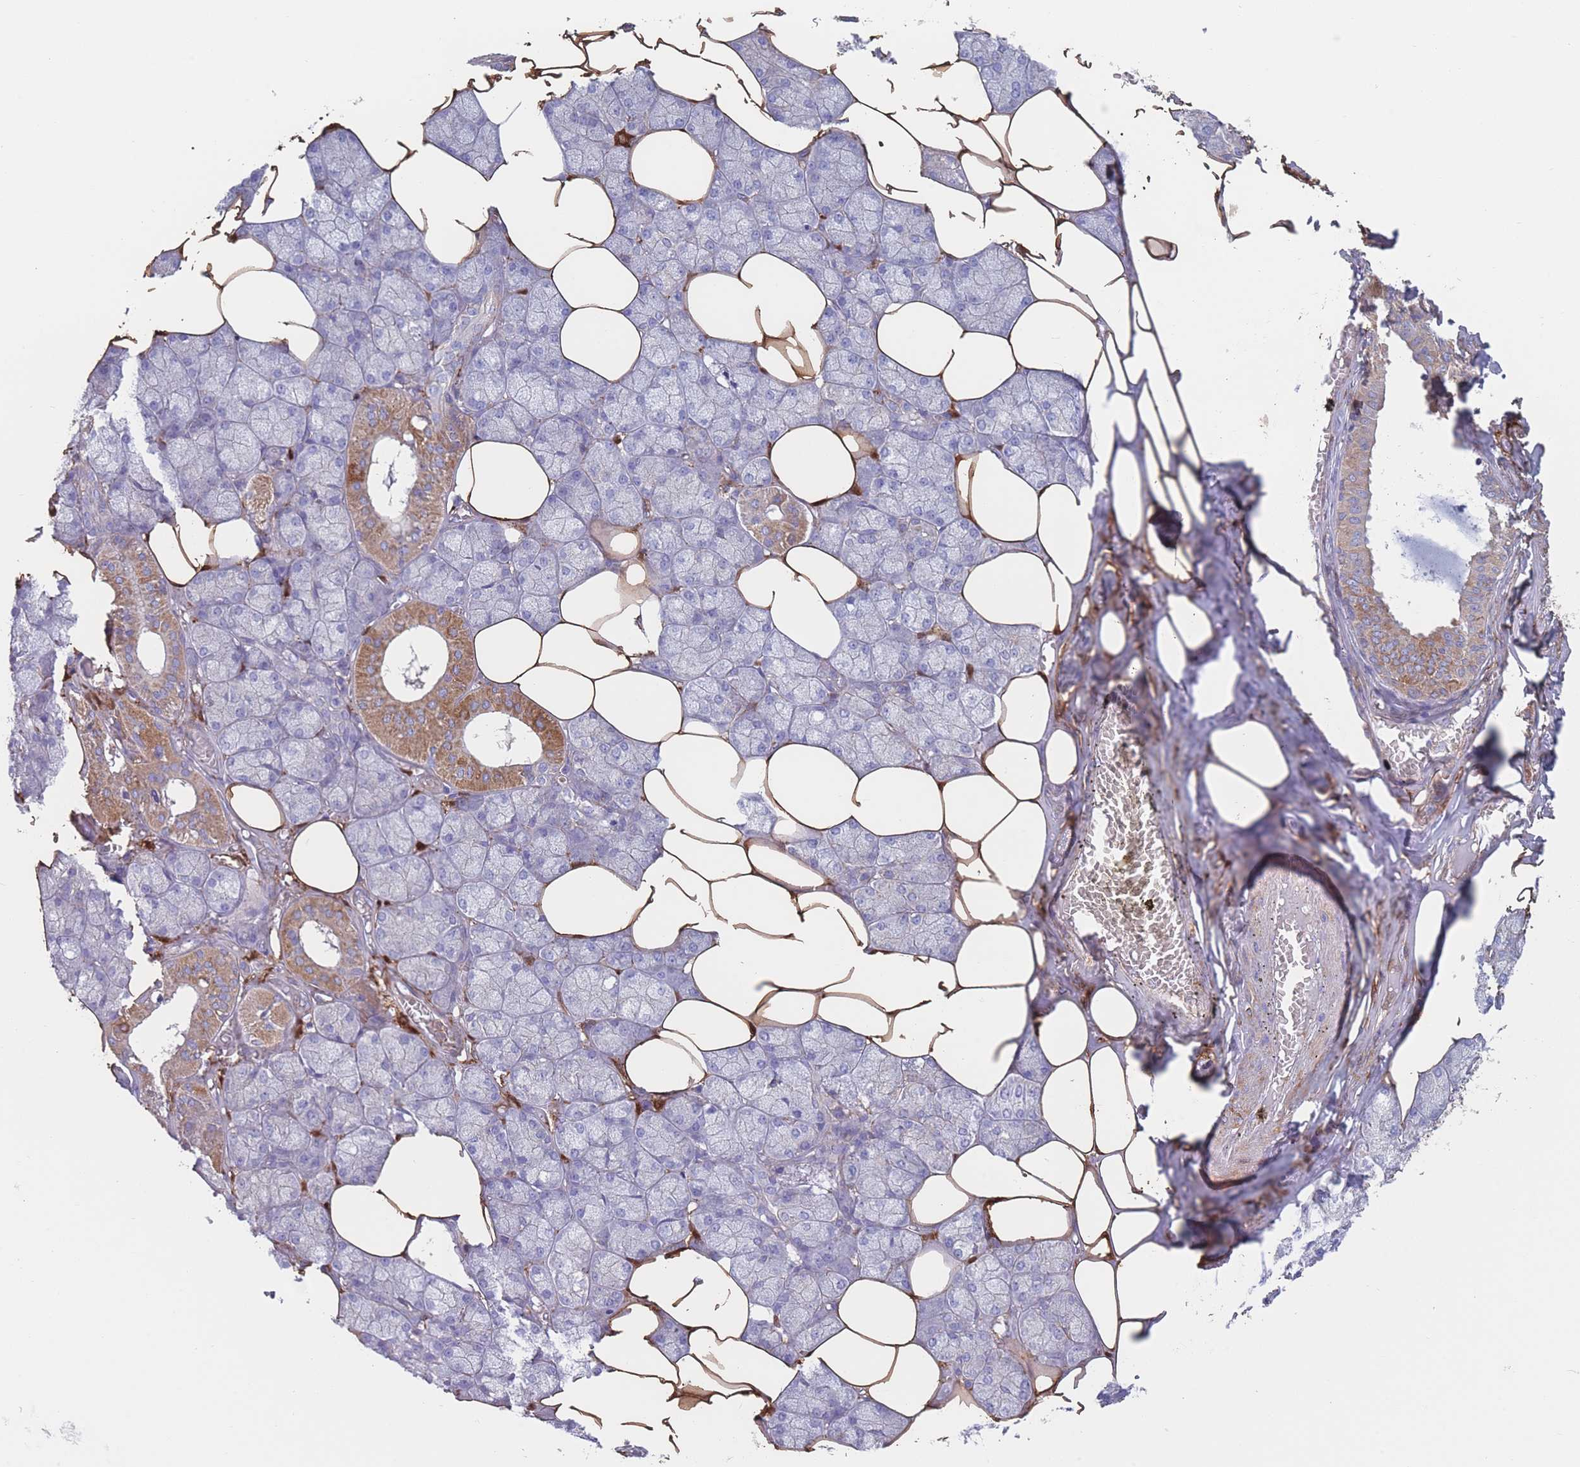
{"staining": {"intensity": "moderate", "quantity": "<25%", "location": "cytoplasmic/membranous"}, "tissue": "salivary gland", "cell_type": "Glandular cells", "image_type": "normal", "snomed": [{"axis": "morphology", "description": "Normal tissue, NOS"}, {"axis": "topography", "description": "Salivary gland"}], "caption": "Immunohistochemistry of normal human salivary gland exhibits low levels of moderate cytoplasmic/membranous expression in about <25% of glandular cells. The staining is performed using DAB (3,3'-diaminobenzidine) brown chromogen to label protein expression. The nuclei are counter-stained blue using hematoxylin.", "gene": "ADH1A", "patient": {"sex": "male", "age": 62}}